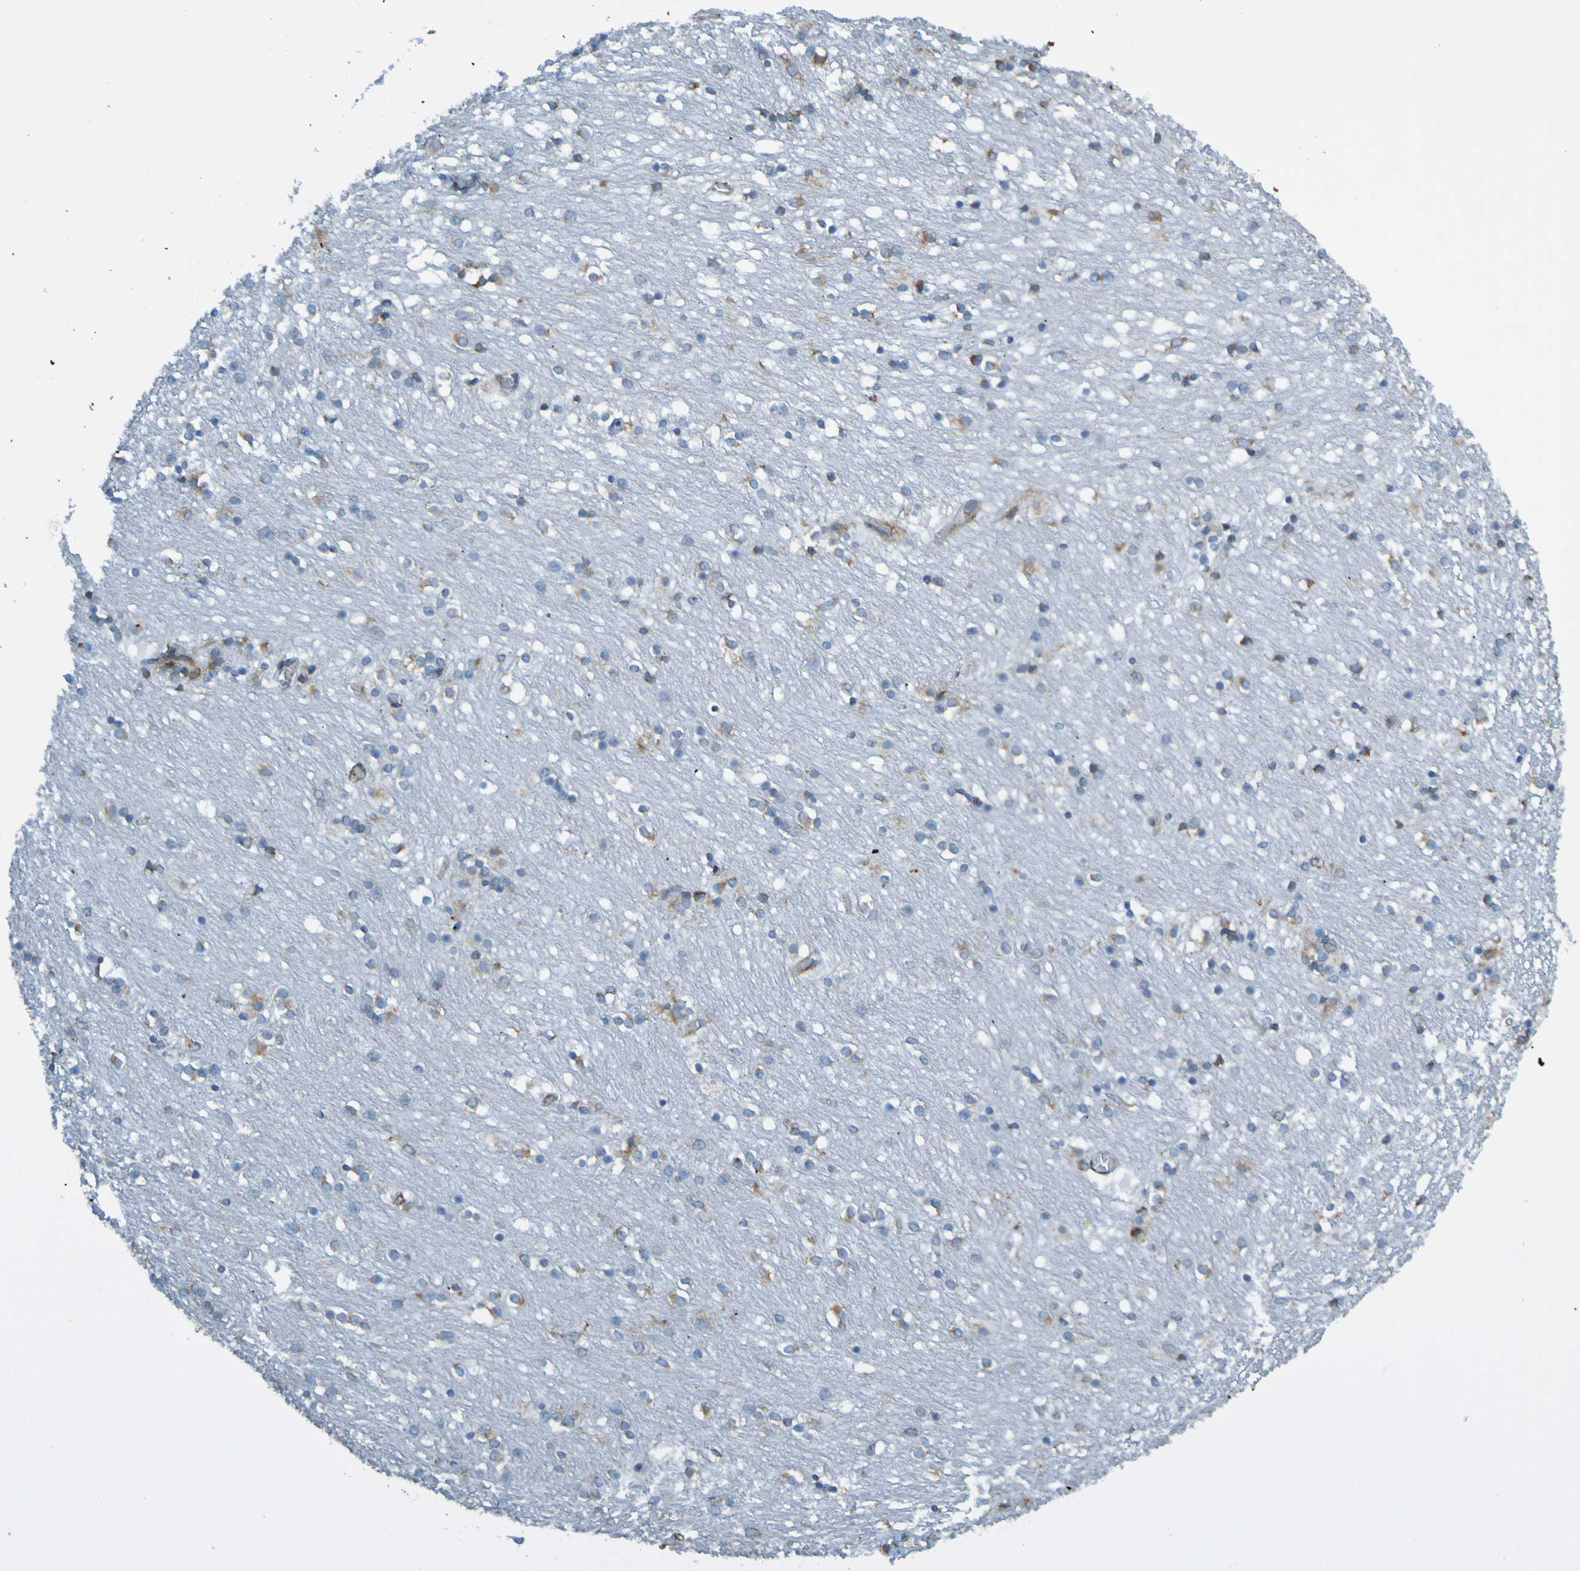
{"staining": {"intensity": "negative", "quantity": "none", "location": "none"}, "tissue": "caudate", "cell_type": "Glial cells", "image_type": "normal", "snomed": [{"axis": "morphology", "description": "Normal tissue, NOS"}, {"axis": "topography", "description": "Lateral ventricle wall"}], "caption": "Protein analysis of unremarkable caudate exhibits no significant expression in glial cells.", "gene": "SSR1", "patient": {"sex": "female", "age": 54}}